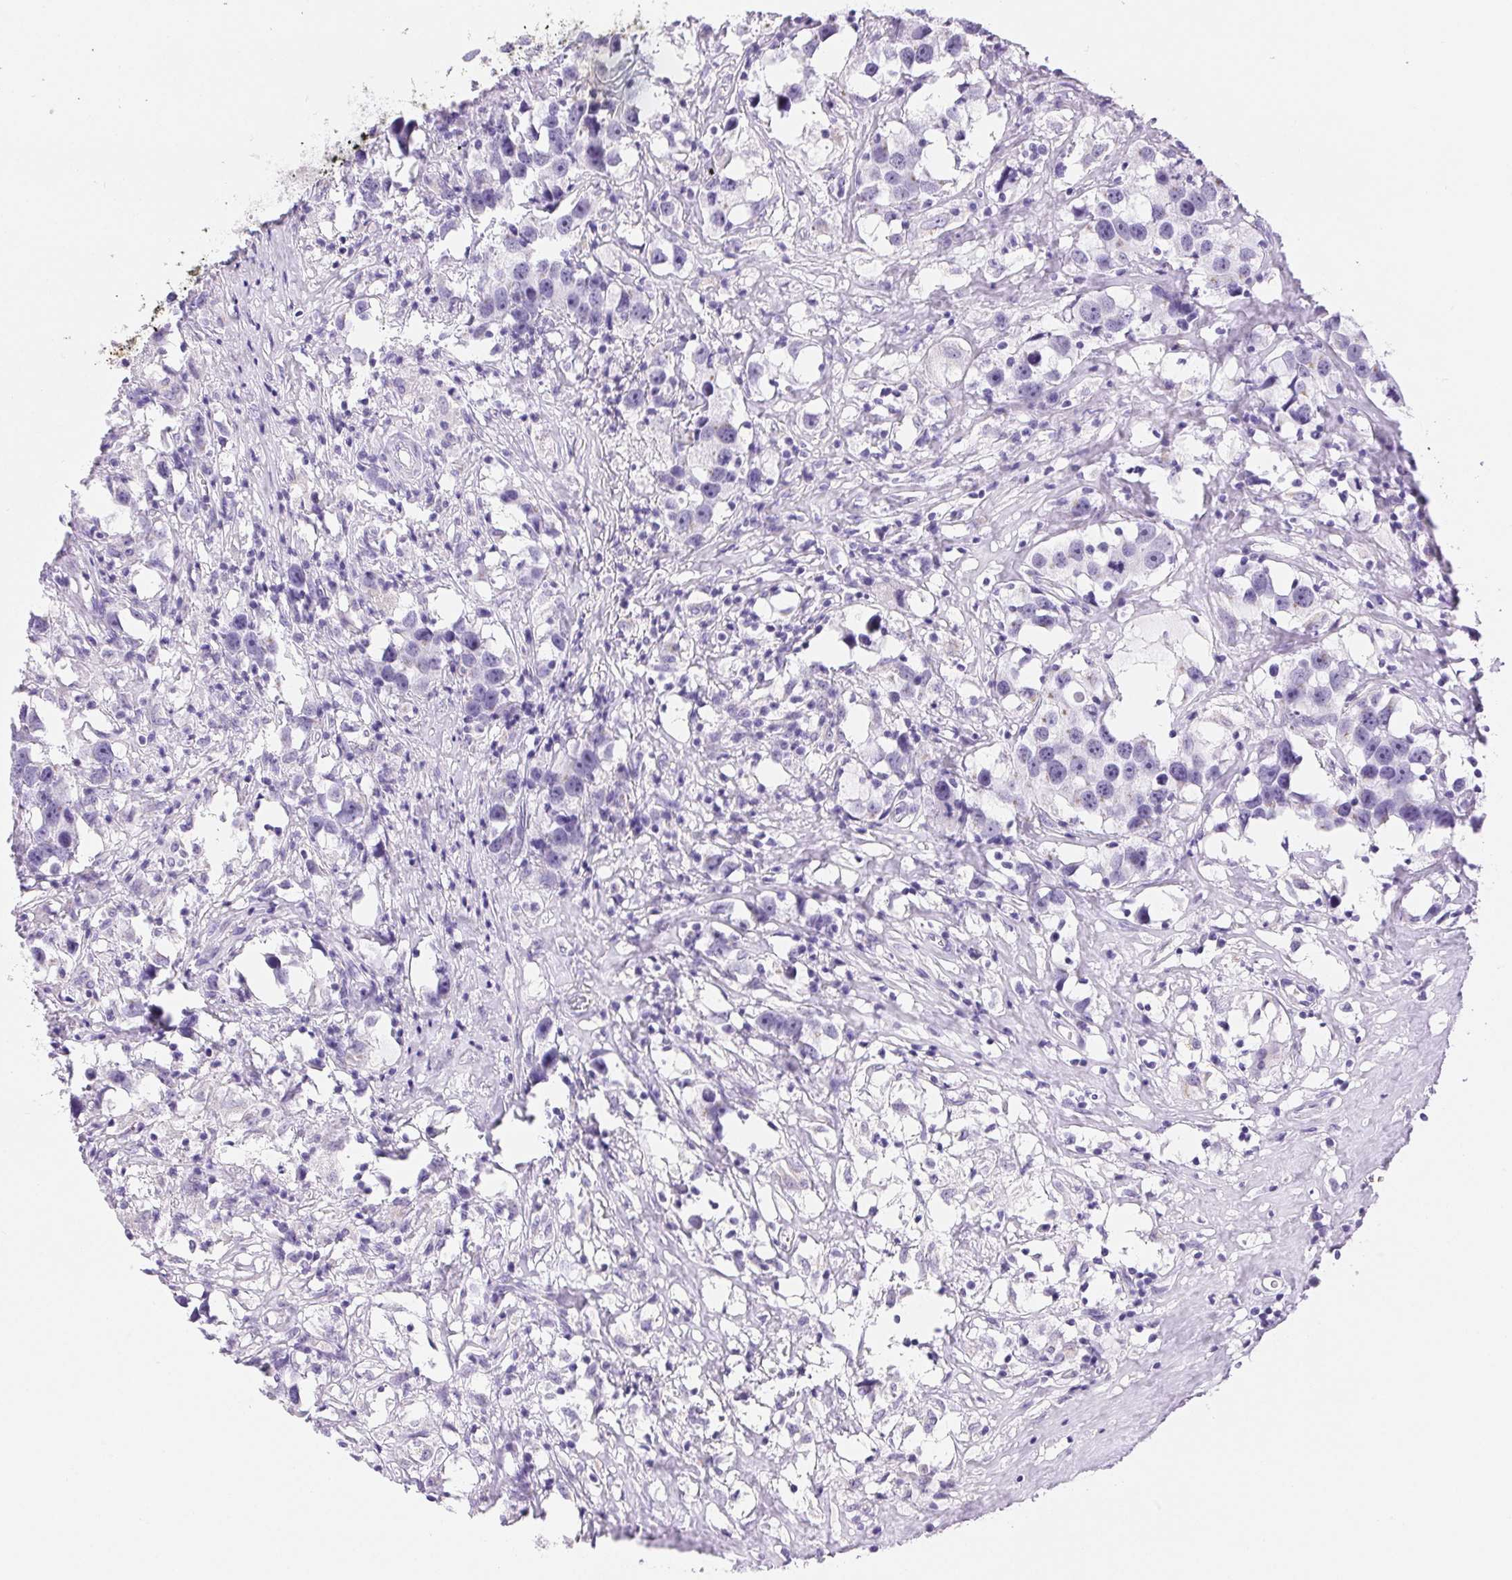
{"staining": {"intensity": "negative", "quantity": "none", "location": "none"}, "tissue": "testis cancer", "cell_type": "Tumor cells", "image_type": "cancer", "snomed": [{"axis": "morphology", "description": "Seminoma, NOS"}, {"axis": "topography", "description": "Testis"}], "caption": "The photomicrograph displays no significant expression in tumor cells of testis seminoma. (Stains: DAB immunohistochemistry with hematoxylin counter stain, Microscopy: brightfield microscopy at high magnification).", "gene": "SERPINB3", "patient": {"sex": "male", "age": 49}}